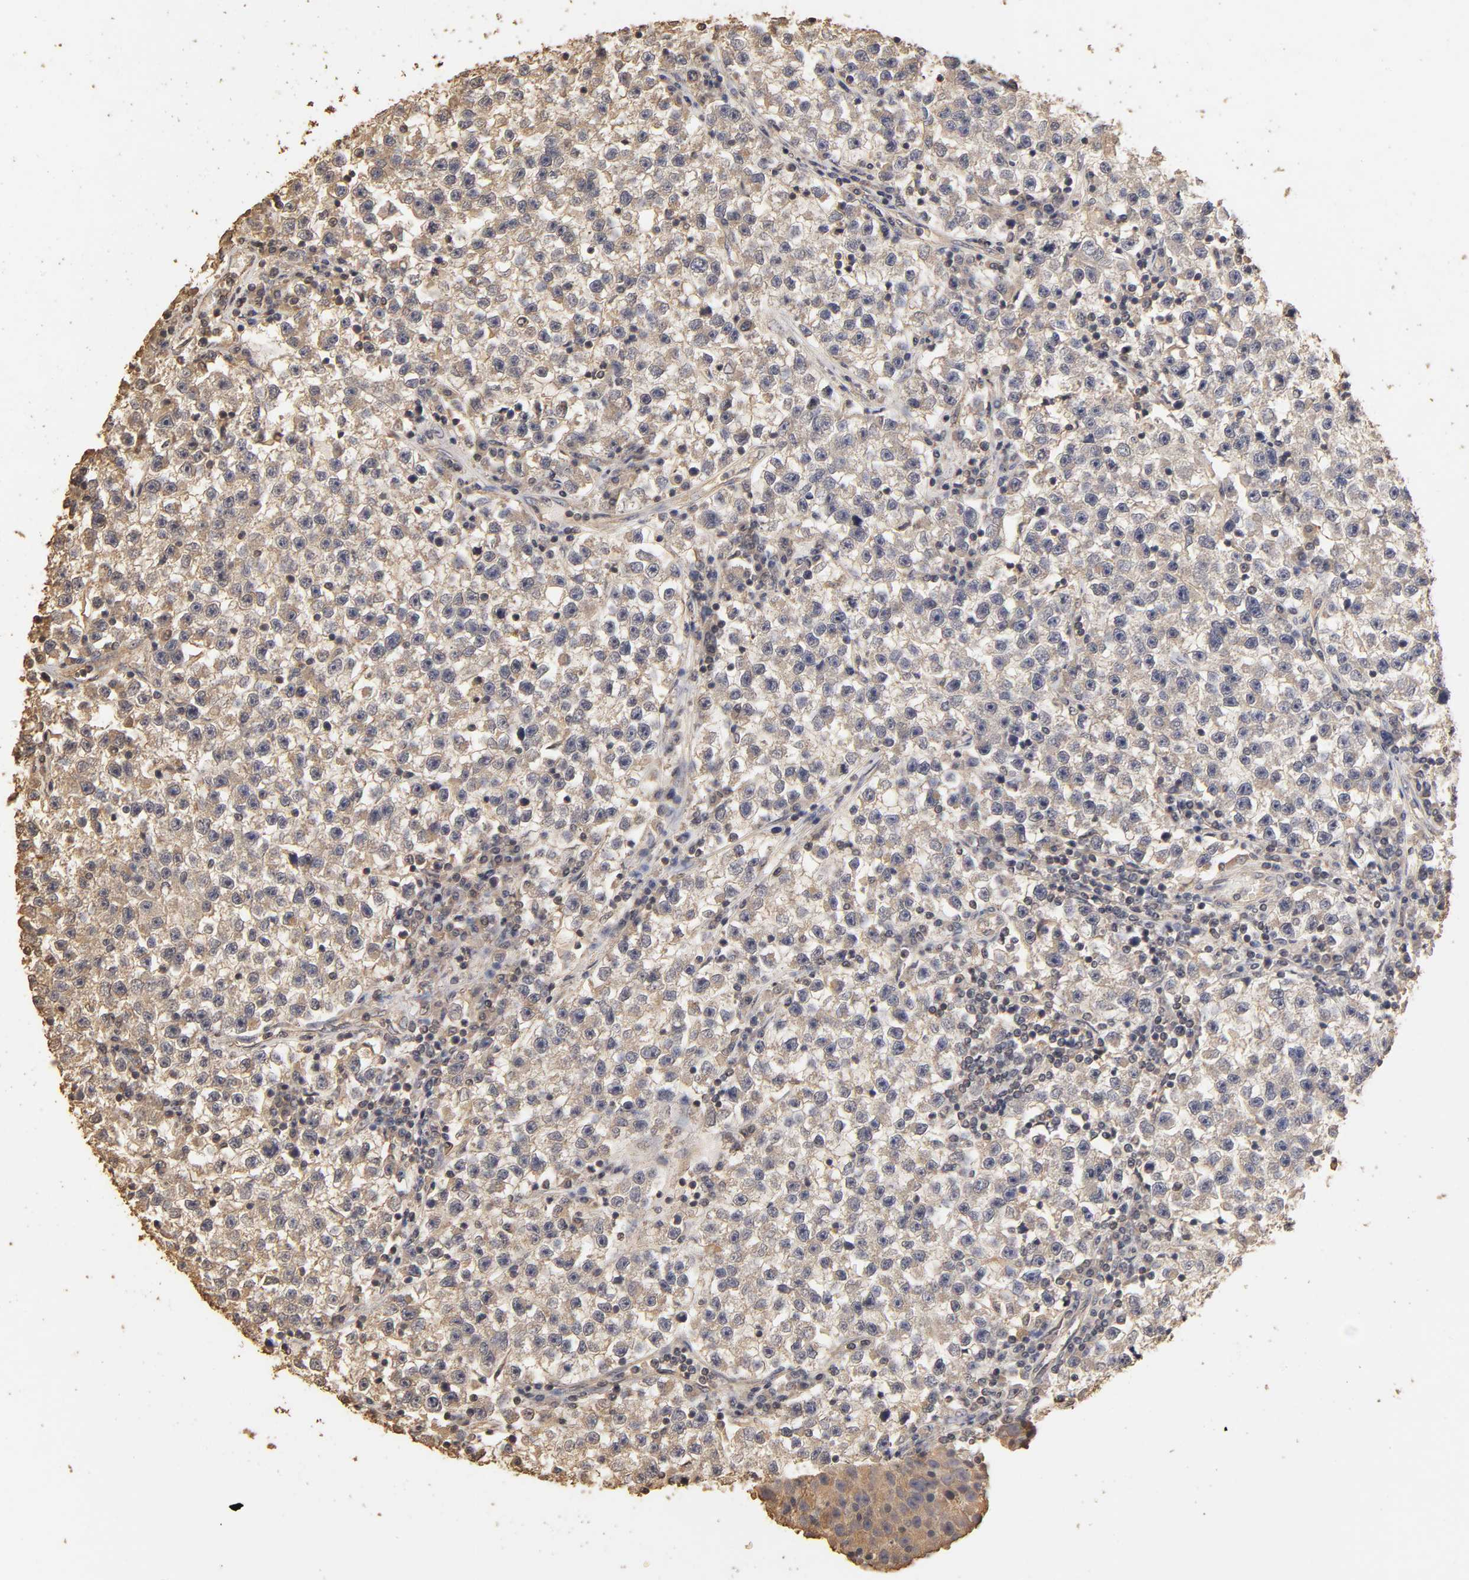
{"staining": {"intensity": "weak", "quantity": "25%-75%", "location": "cytoplasmic/membranous"}, "tissue": "testis cancer", "cell_type": "Tumor cells", "image_type": "cancer", "snomed": [{"axis": "morphology", "description": "Seminoma, NOS"}, {"axis": "topography", "description": "Testis"}], "caption": "DAB immunohistochemical staining of seminoma (testis) demonstrates weak cytoplasmic/membranous protein expression in about 25%-75% of tumor cells. (brown staining indicates protein expression, while blue staining denotes nuclei).", "gene": "VSIG4", "patient": {"sex": "male", "age": 22}}